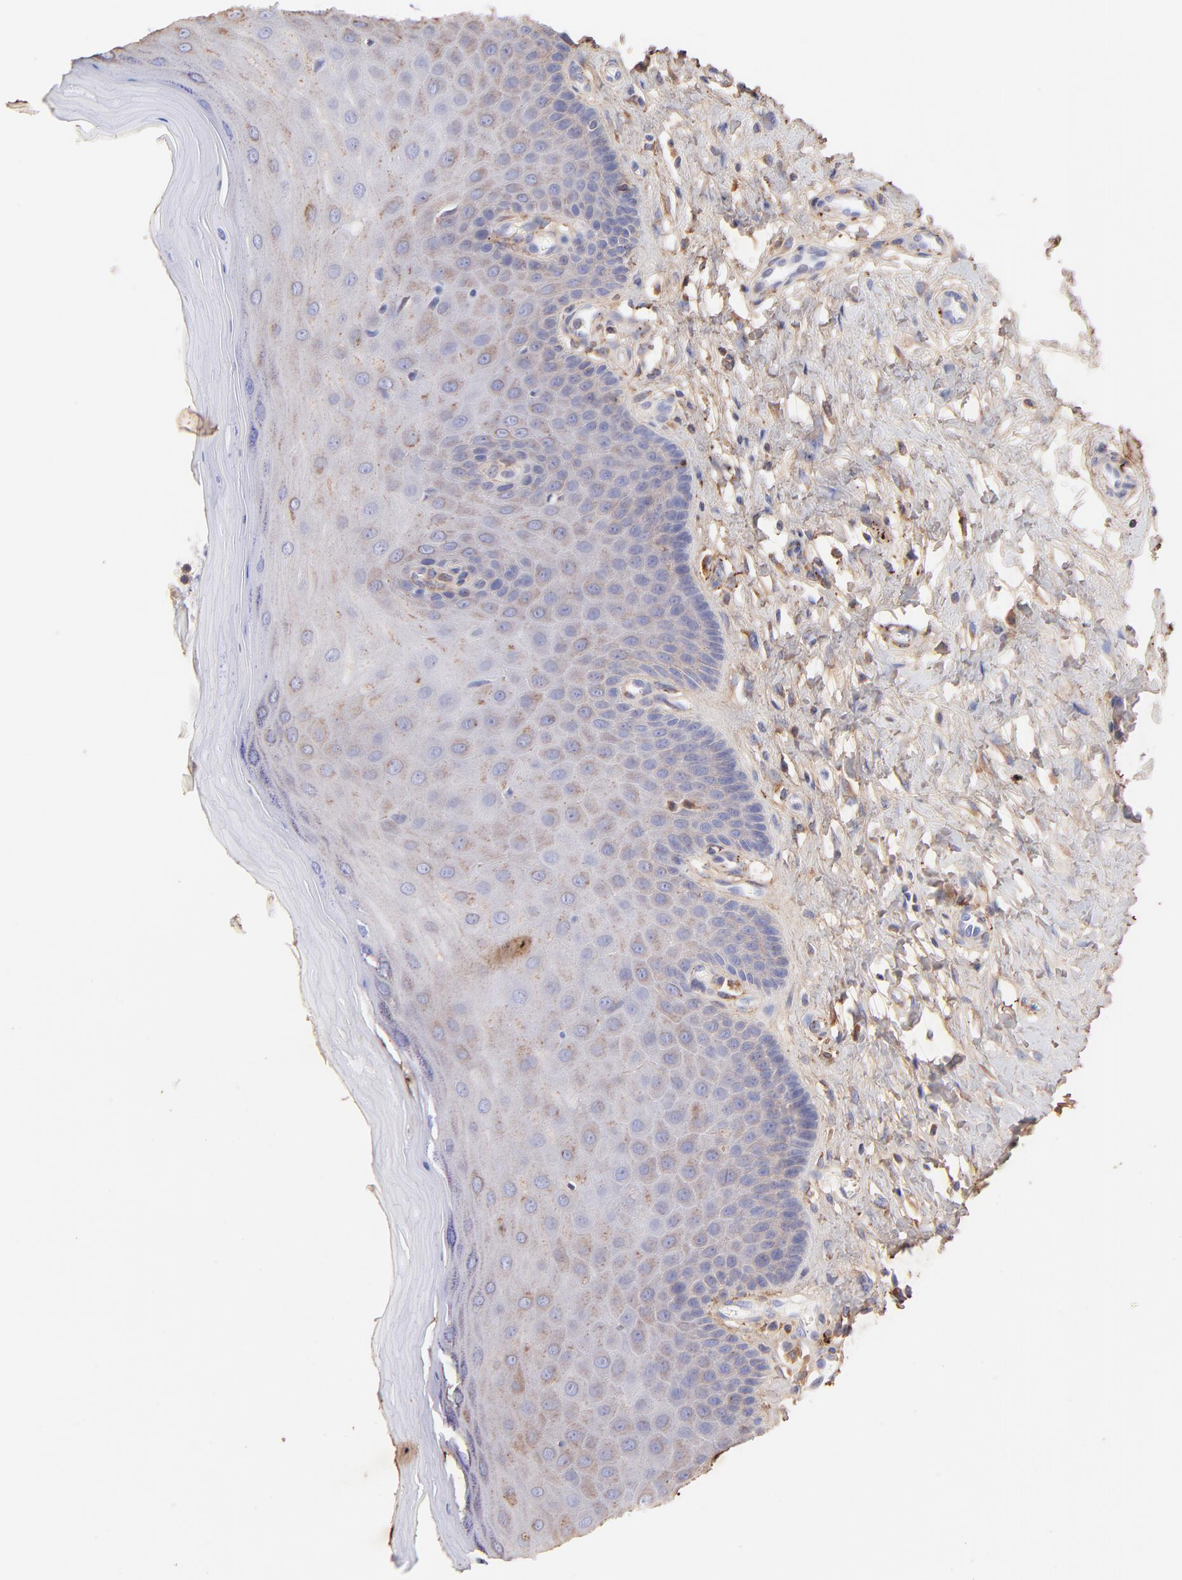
{"staining": {"intensity": "weak", "quantity": ">75%", "location": "cytoplasmic/membranous"}, "tissue": "cervix", "cell_type": "Glandular cells", "image_type": "normal", "snomed": [{"axis": "morphology", "description": "Normal tissue, NOS"}, {"axis": "topography", "description": "Cervix"}], "caption": "A brown stain shows weak cytoplasmic/membranous positivity of a protein in glandular cells of benign cervix. Nuclei are stained in blue.", "gene": "BGN", "patient": {"sex": "female", "age": 55}}